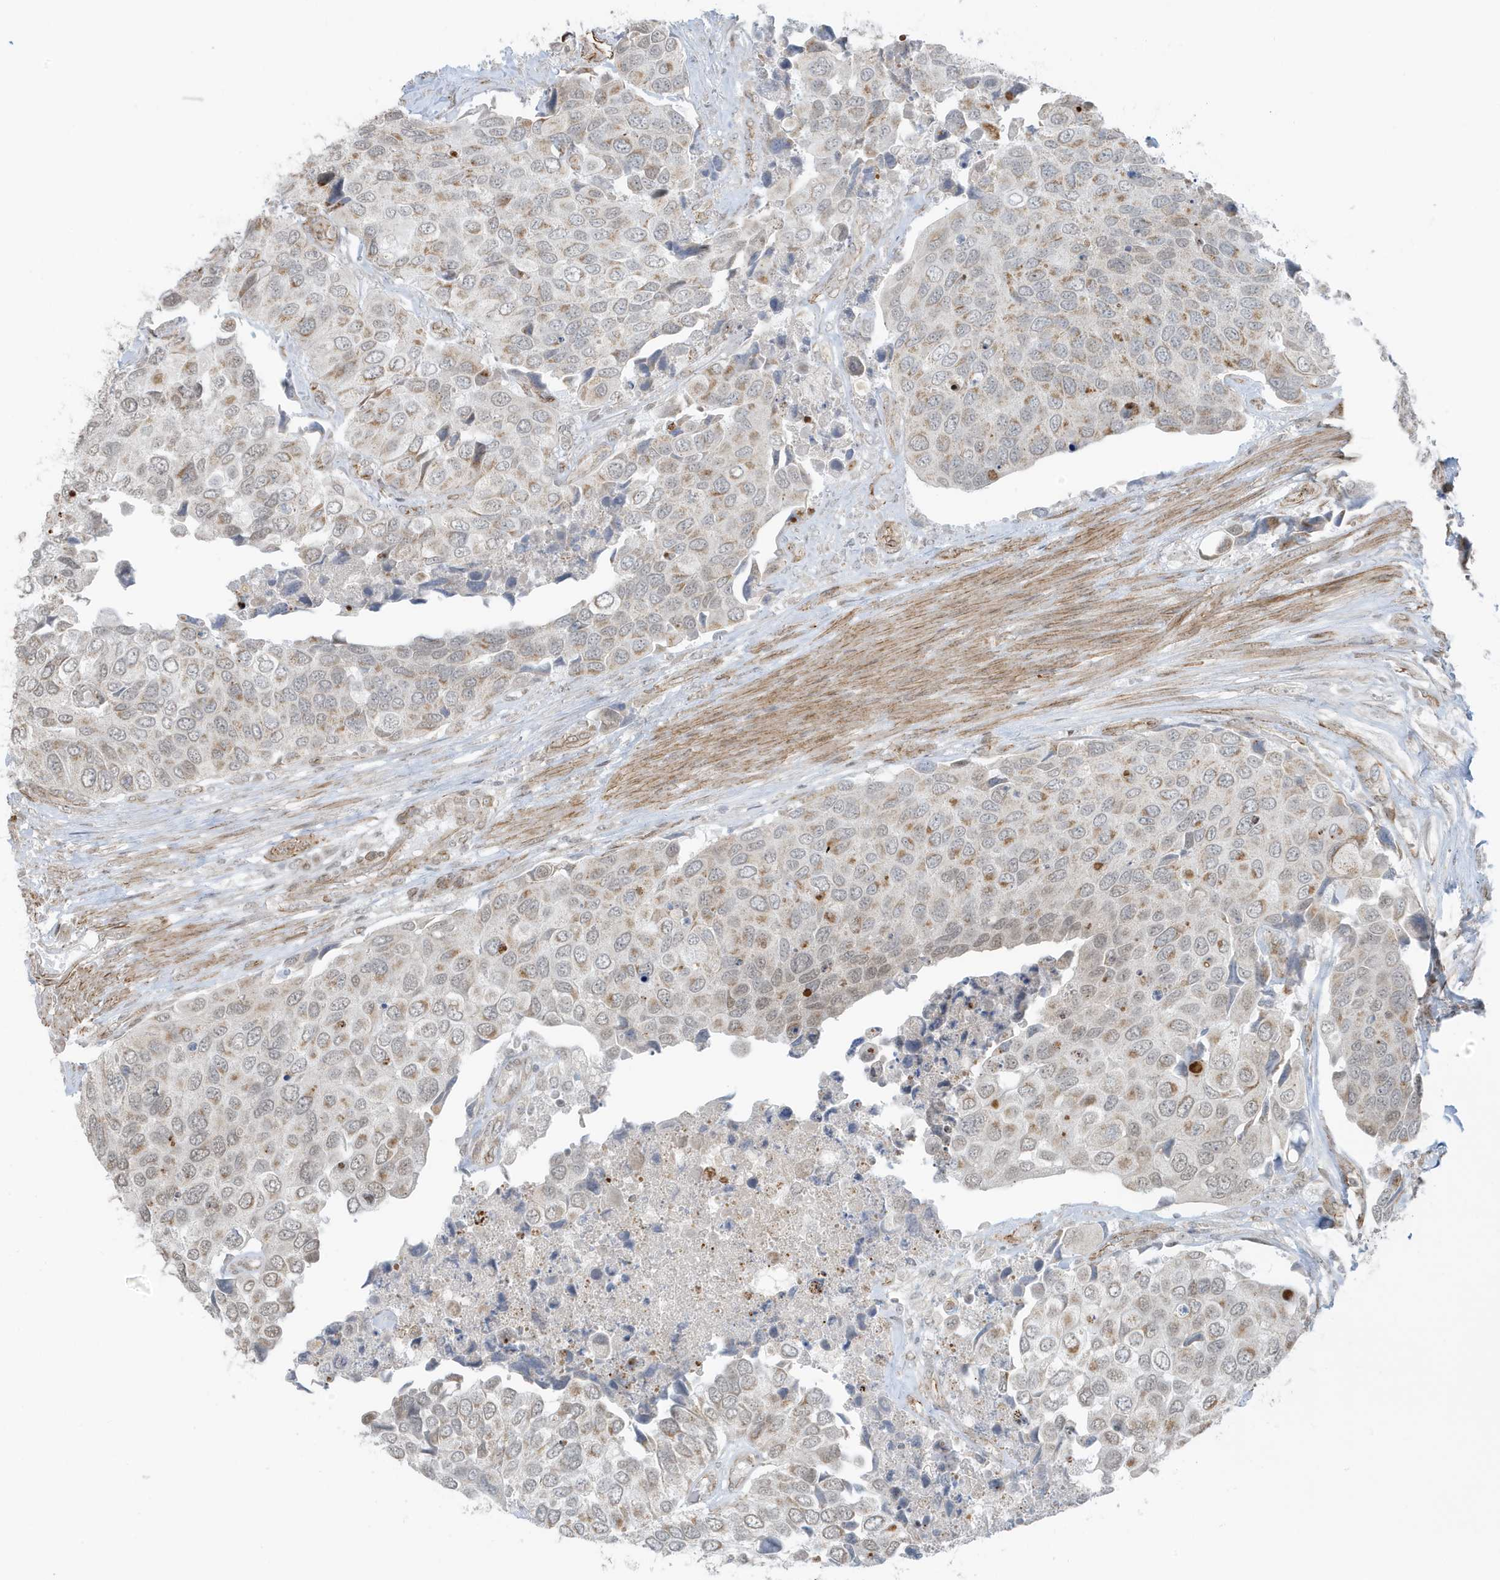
{"staining": {"intensity": "moderate", "quantity": "25%-75%", "location": "cytoplasmic/membranous"}, "tissue": "urothelial cancer", "cell_type": "Tumor cells", "image_type": "cancer", "snomed": [{"axis": "morphology", "description": "Urothelial carcinoma, High grade"}, {"axis": "topography", "description": "Urinary bladder"}], "caption": "Immunohistochemical staining of human urothelial cancer reveals moderate cytoplasmic/membranous protein staining in about 25%-75% of tumor cells. (DAB (3,3'-diaminobenzidine) = brown stain, brightfield microscopy at high magnification).", "gene": "CHCHD4", "patient": {"sex": "male", "age": 74}}